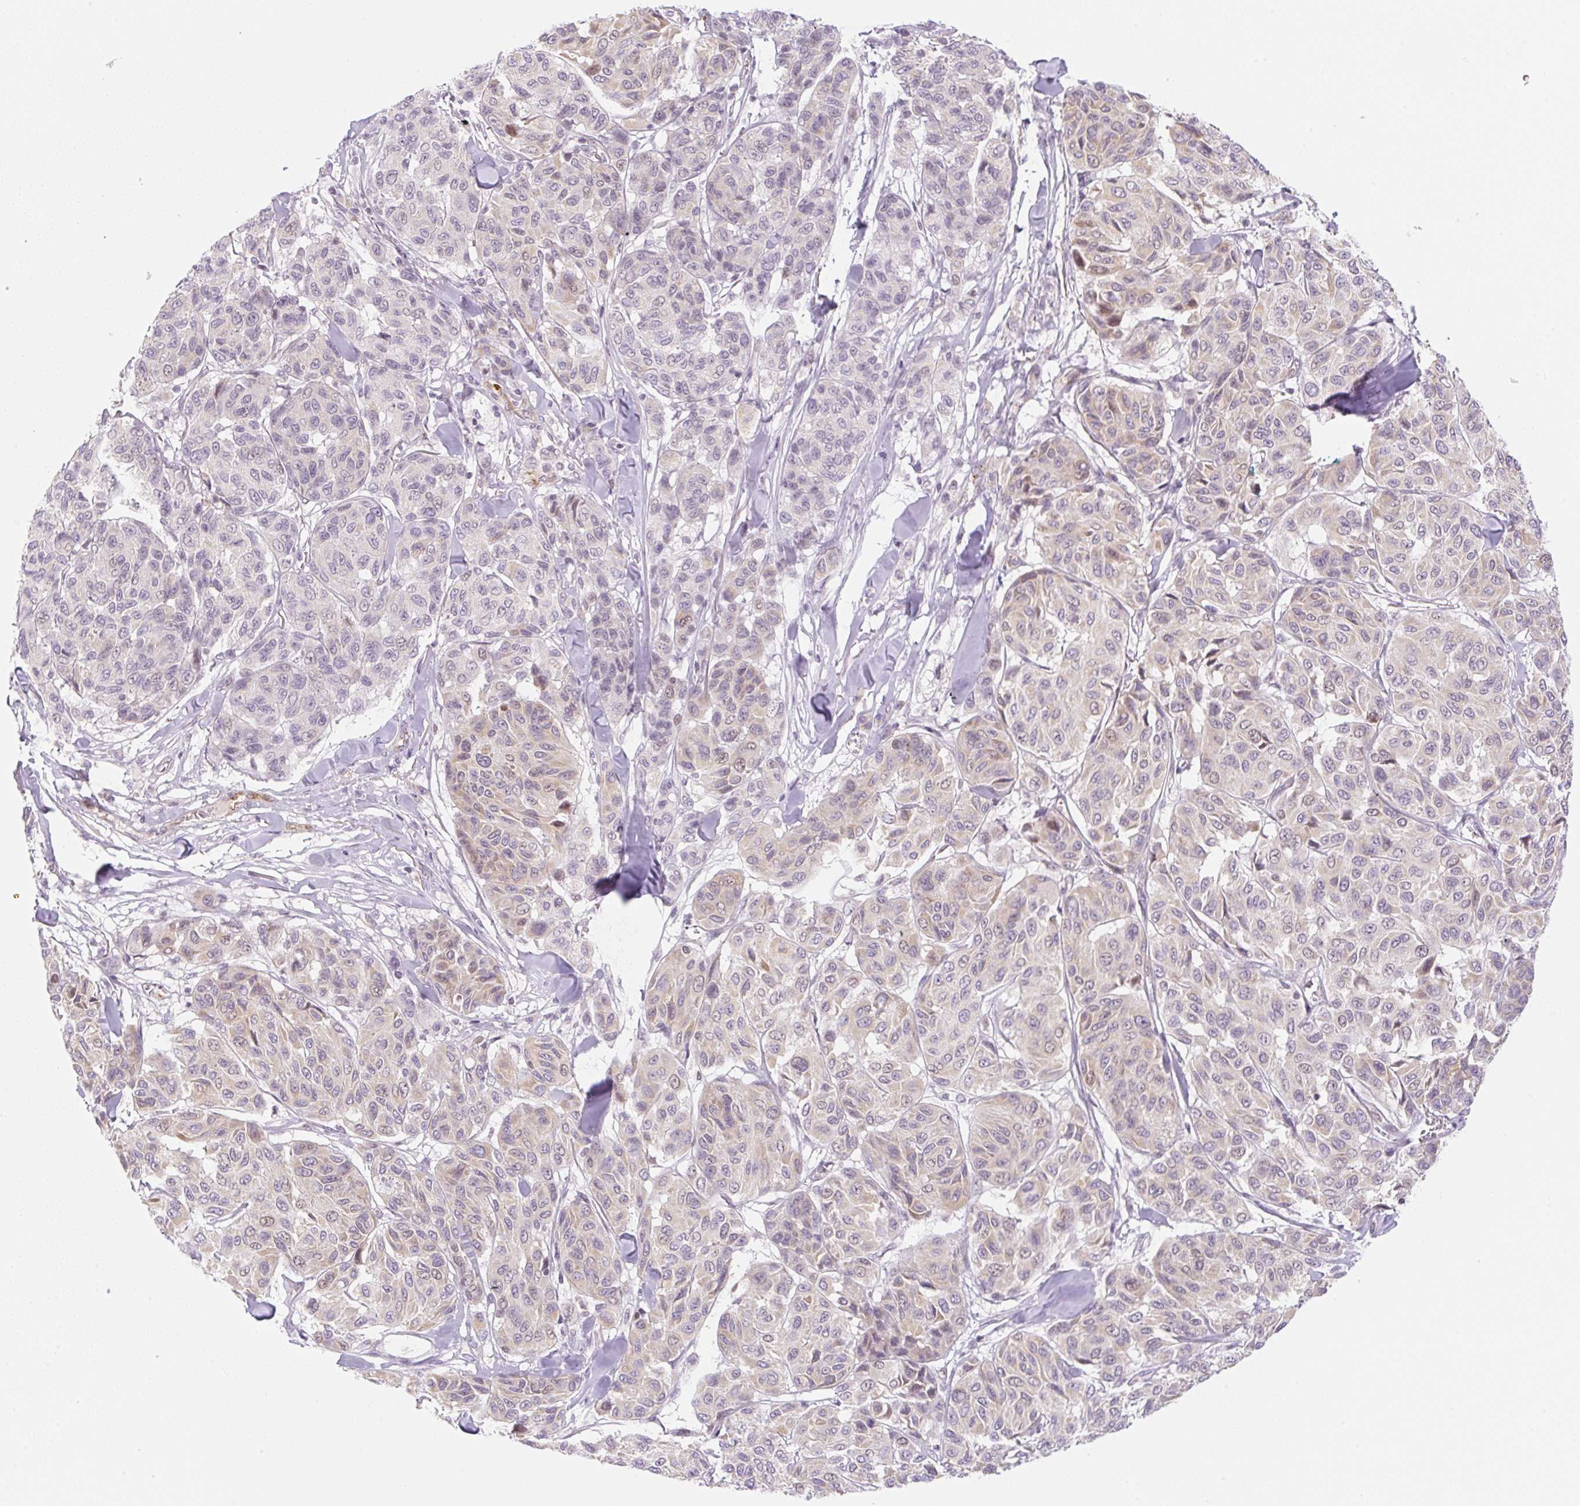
{"staining": {"intensity": "weak", "quantity": "25%-75%", "location": "cytoplasmic/membranous,nuclear"}, "tissue": "melanoma", "cell_type": "Tumor cells", "image_type": "cancer", "snomed": [{"axis": "morphology", "description": "Malignant melanoma, NOS"}, {"axis": "topography", "description": "Skin"}], "caption": "IHC micrograph of malignant melanoma stained for a protein (brown), which demonstrates low levels of weak cytoplasmic/membranous and nuclear positivity in about 25%-75% of tumor cells.", "gene": "CASKIN1", "patient": {"sex": "female", "age": 66}}